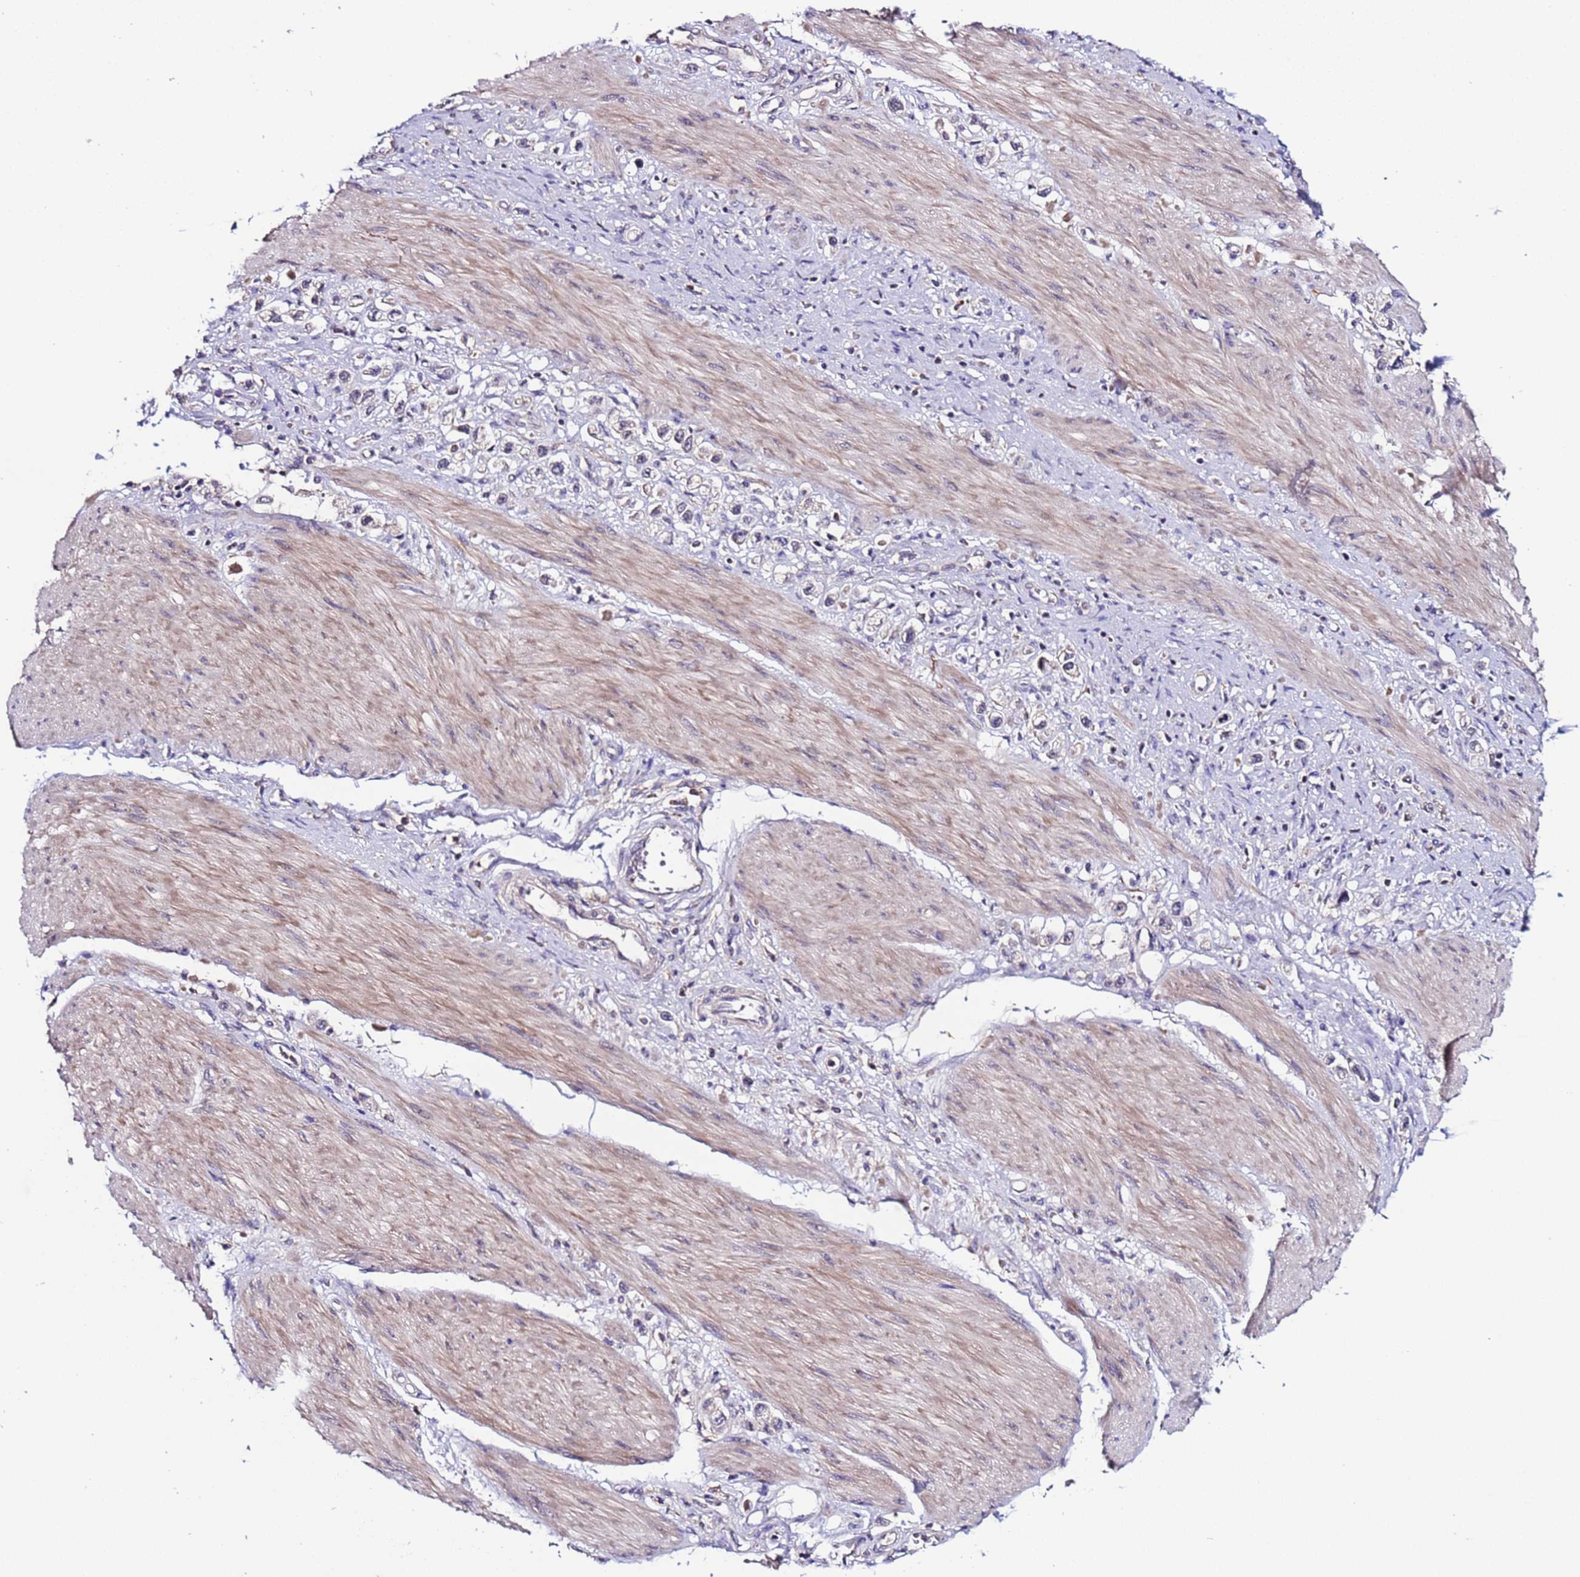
{"staining": {"intensity": "weak", "quantity": "<25%", "location": "nuclear"}, "tissue": "stomach cancer", "cell_type": "Tumor cells", "image_type": "cancer", "snomed": [{"axis": "morphology", "description": "Adenocarcinoma, NOS"}, {"axis": "topography", "description": "Stomach"}], "caption": "A high-resolution micrograph shows IHC staining of adenocarcinoma (stomach), which reveals no significant staining in tumor cells.", "gene": "ZNF248", "patient": {"sex": "female", "age": 65}}